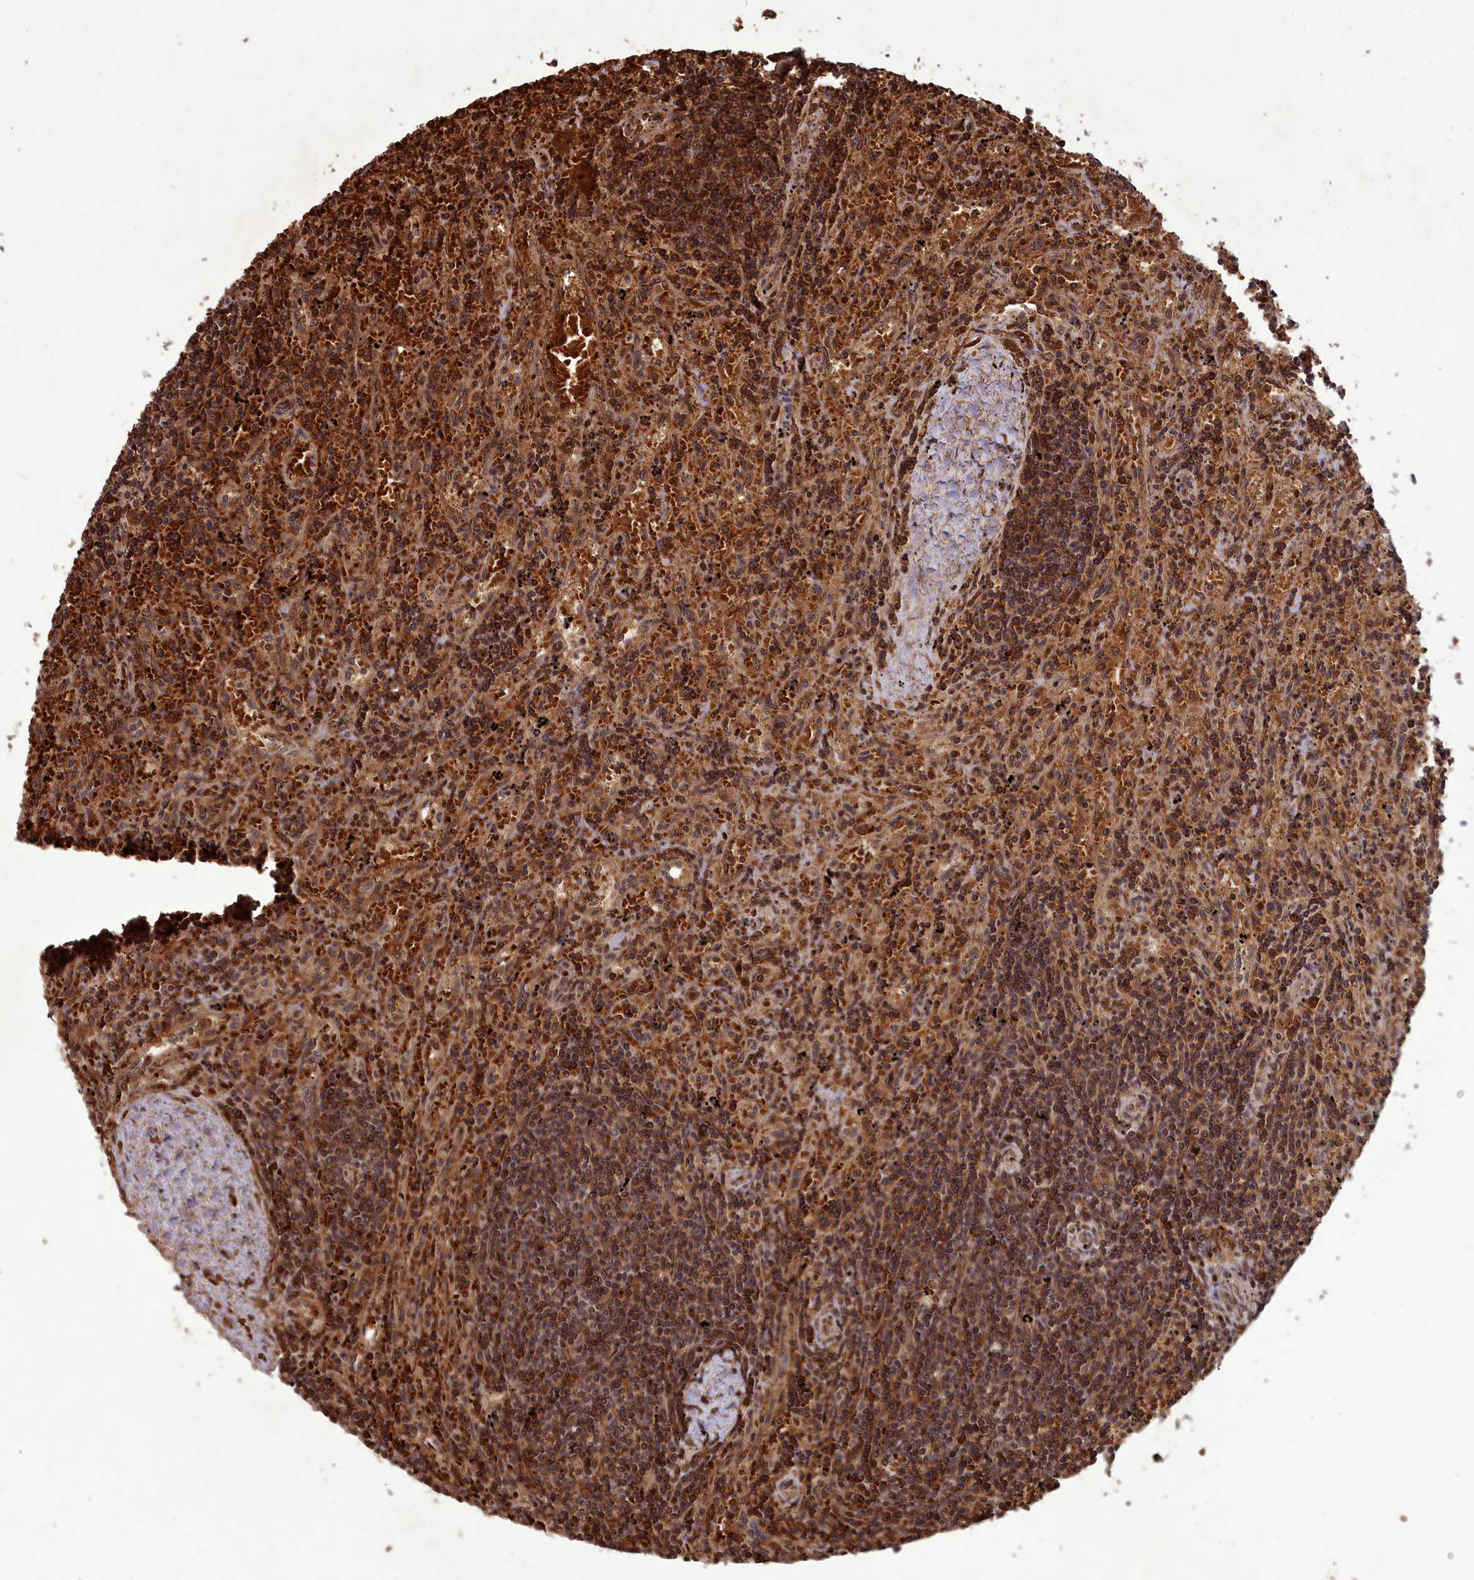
{"staining": {"intensity": "moderate", "quantity": ">75%", "location": "cytoplasmic/membranous,nuclear"}, "tissue": "lymphoma", "cell_type": "Tumor cells", "image_type": "cancer", "snomed": [{"axis": "morphology", "description": "Malignant lymphoma, non-Hodgkin's type, Low grade"}, {"axis": "topography", "description": "Spleen"}], "caption": "The immunohistochemical stain highlights moderate cytoplasmic/membranous and nuclear positivity in tumor cells of lymphoma tissue. (DAB IHC with brightfield microscopy, high magnification).", "gene": "SRMS", "patient": {"sex": "male", "age": 76}}